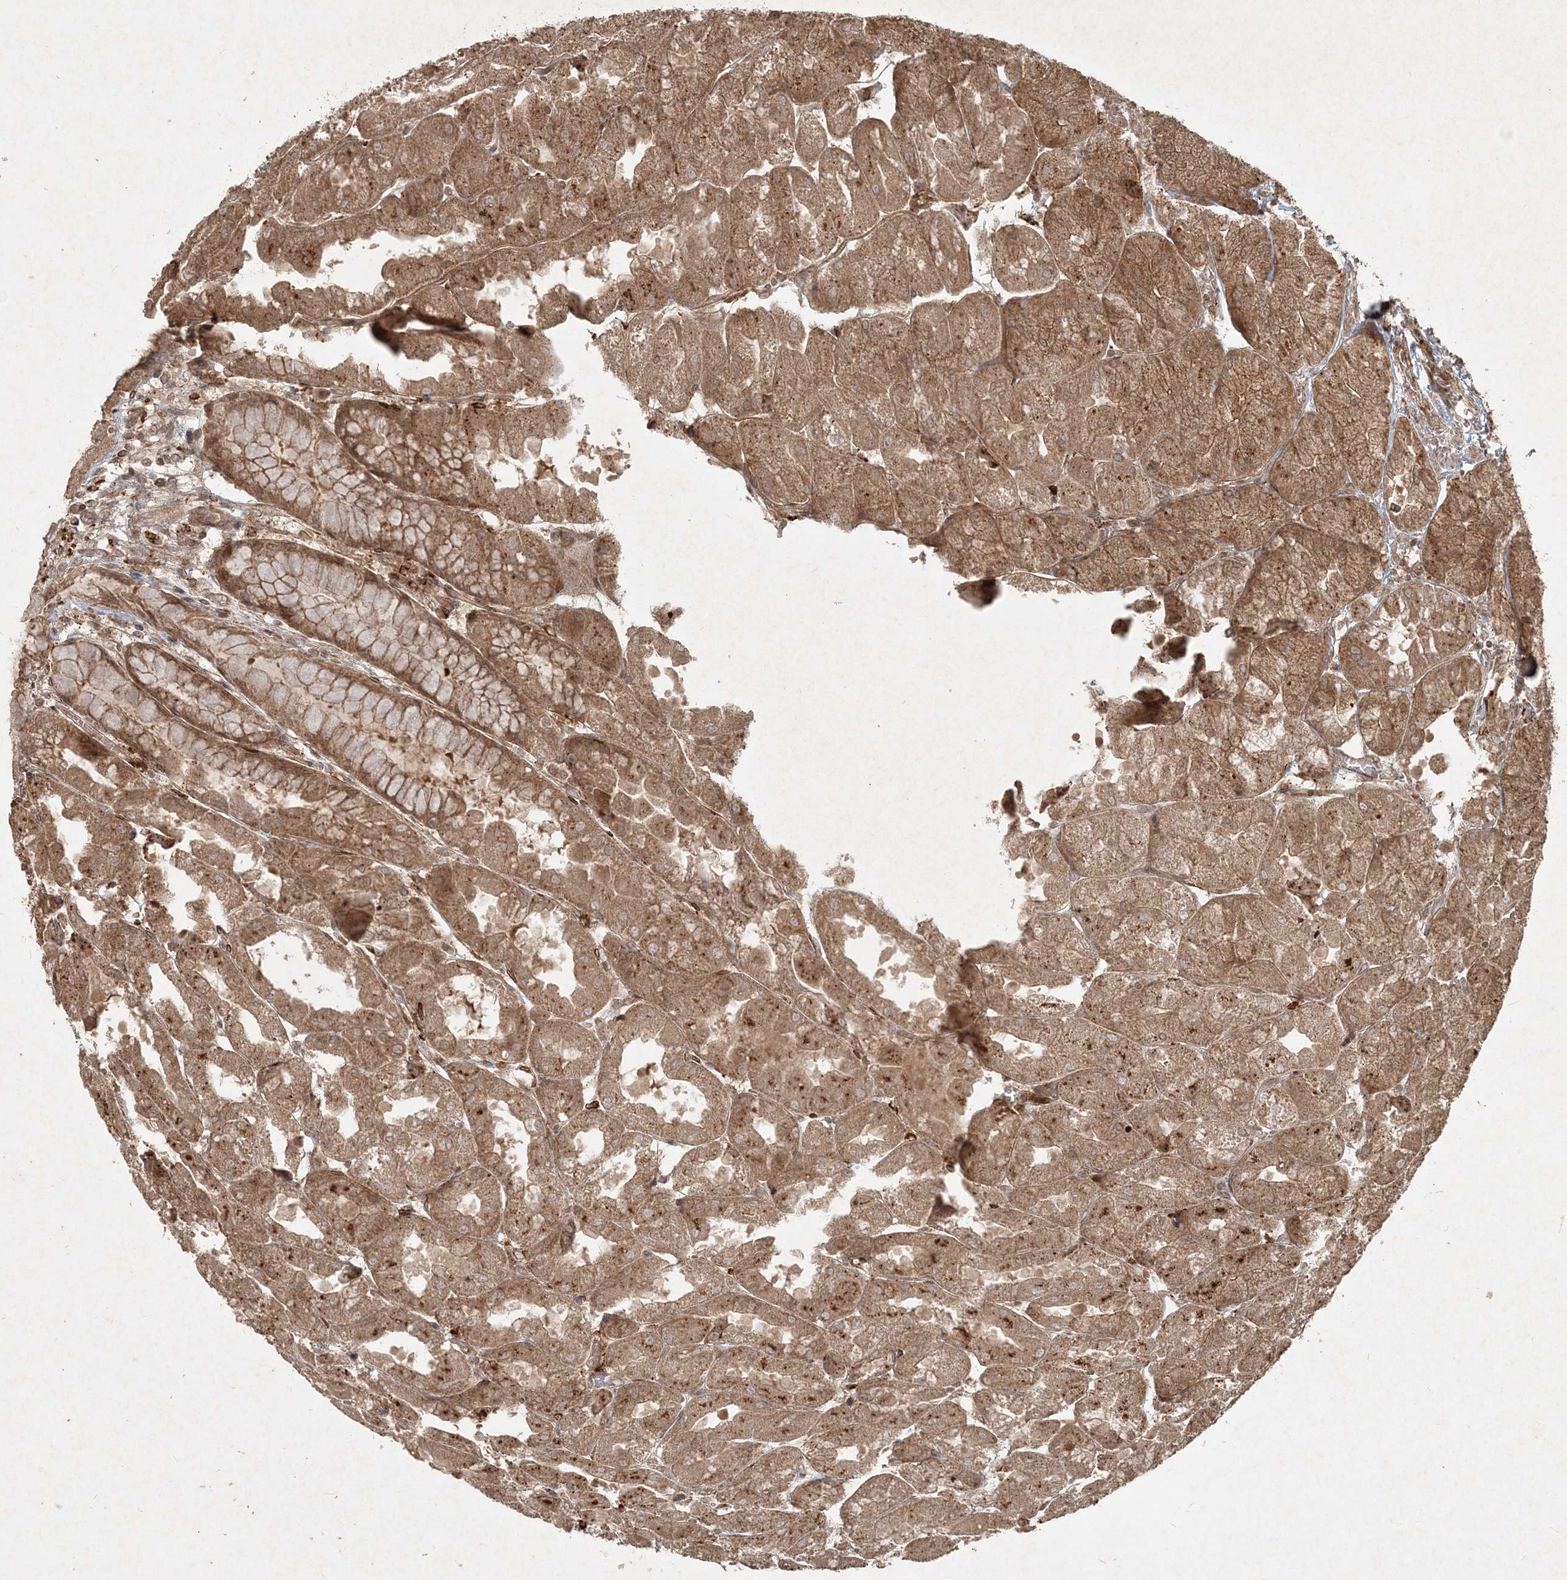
{"staining": {"intensity": "moderate", "quantity": ">75%", "location": "cytoplasmic/membranous"}, "tissue": "stomach", "cell_type": "Glandular cells", "image_type": "normal", "snomed": [{"axis": "morphology", "description": "Normal tissue, NOS"}, {"axis": "topography", "description": "Stomach"}], "caption": "A high-resolution image shows IHC staining of benign stomach, which demonstrates moderate cytoplasmic/membranous positivity in about >75% of glandular cells.", "gene": "NARS1", "patient": {"sex": "female", "age": 61}}